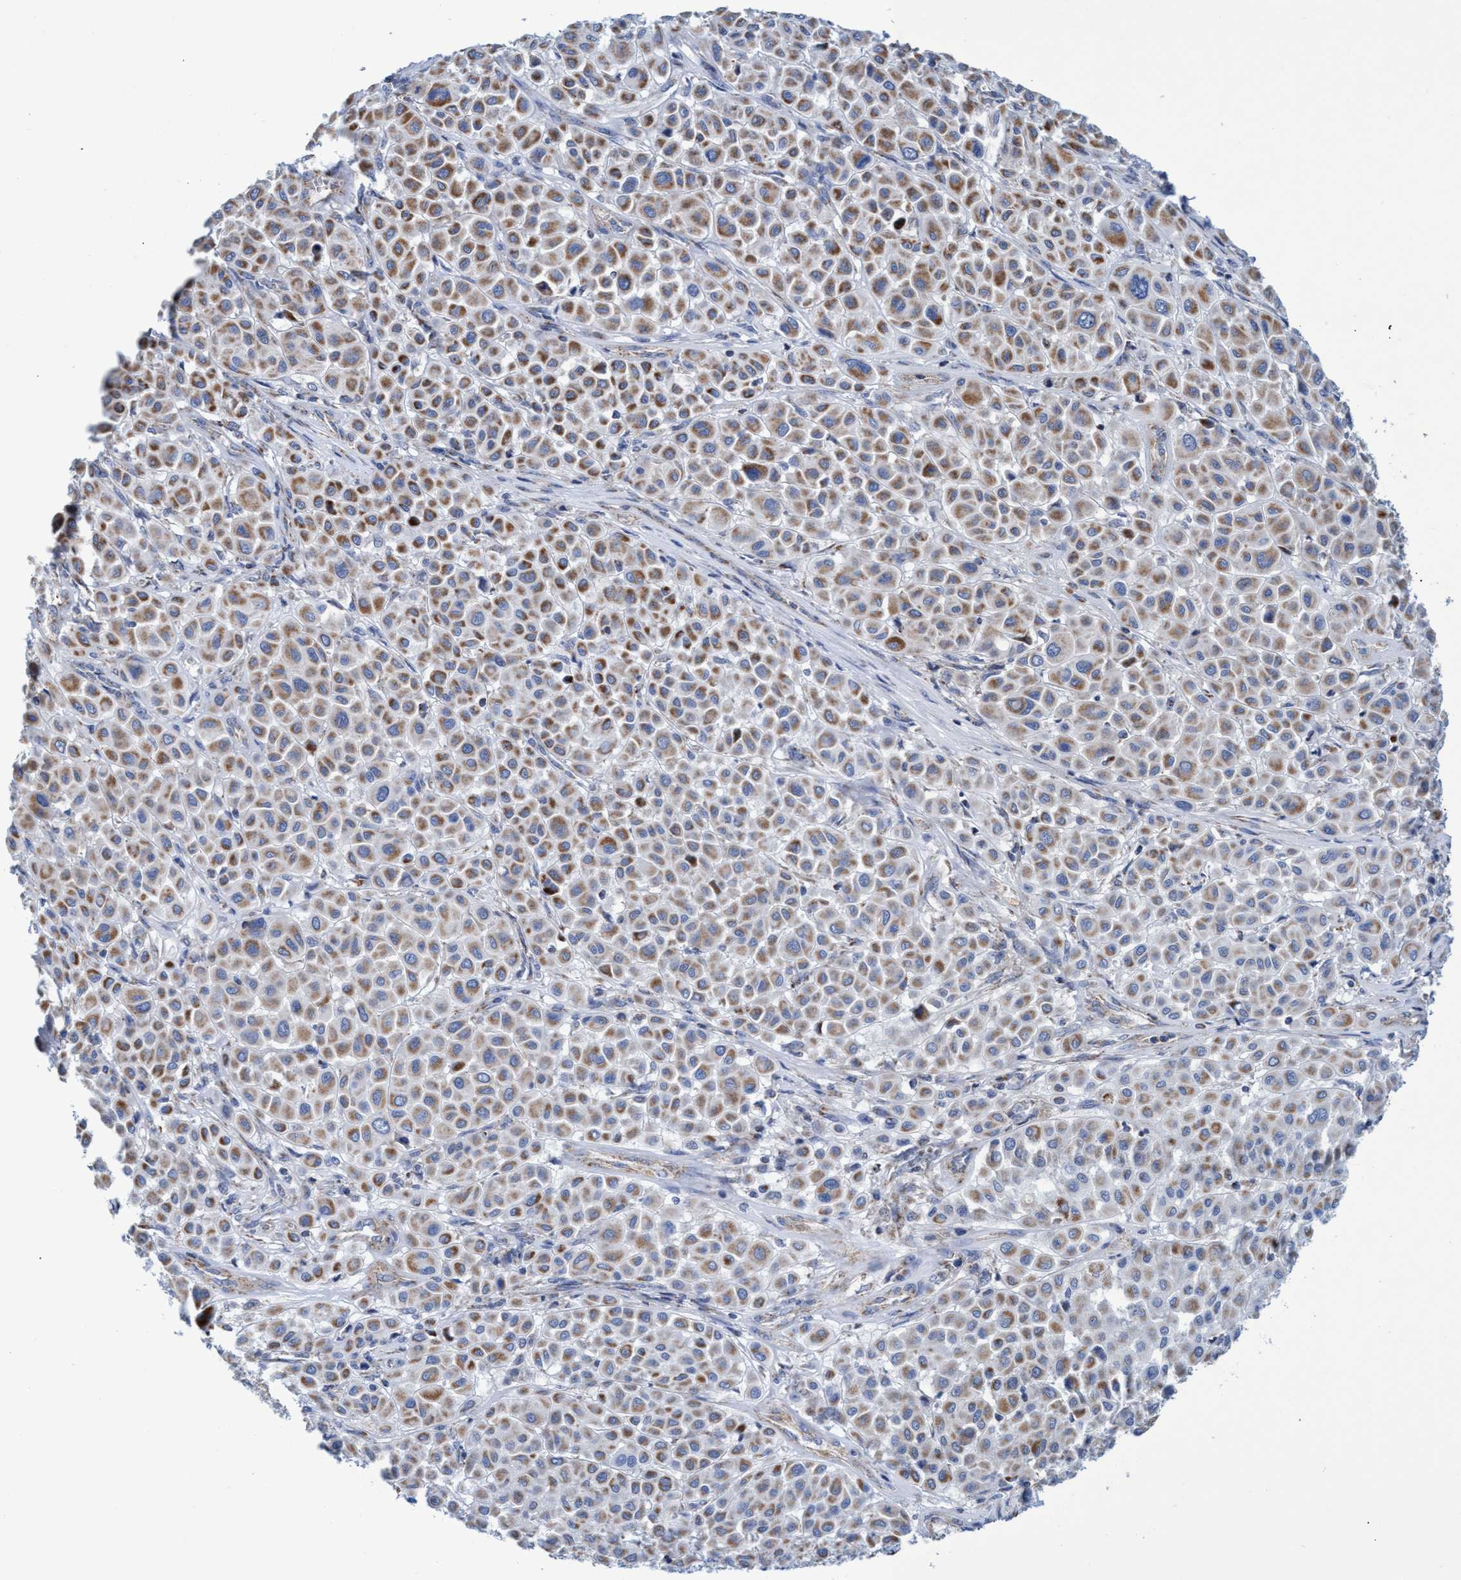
{"staining": {"intensity": "moderate", "quantity": ">75%", "location": "cytoplasmic/membranous"}, "tissue": "melanoma", "cell_type": "Tumor cells", "image_type": "cancer", "snomed": [{"axis": "morphology", "description": "Malignant melanoma, Metastatic site"}, {"axis": "topography", "description": "Soft tissue"}], "caption": "A brown stain shows moderate cytoplasmic/membranous positivity of a protein in malignant melanoma (metastatic site) tumor cells.", "gene": "ZNF750", "patient": {"sex": "male", "age": 41}}